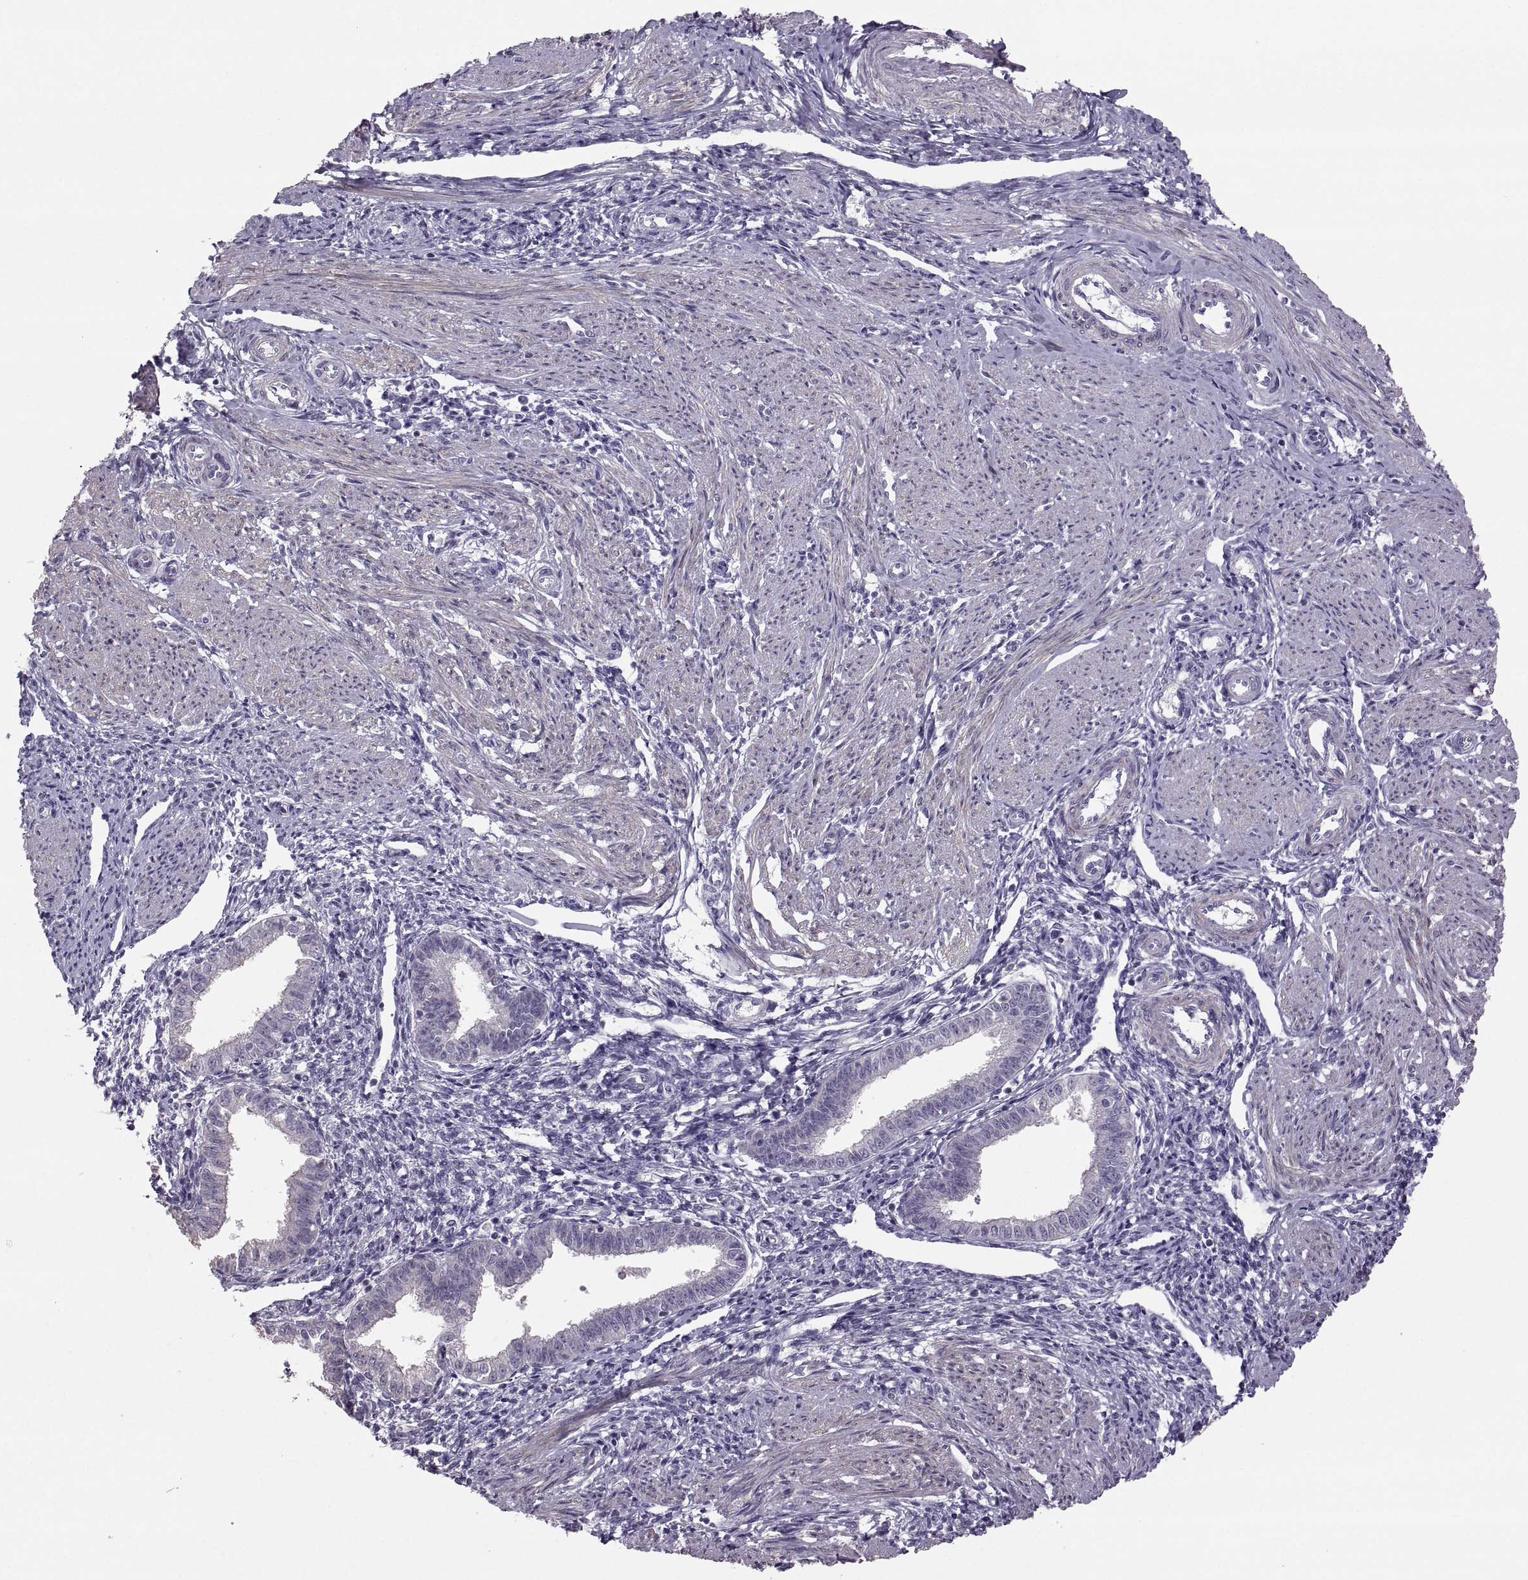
{"staining": {"intensity": "negative", "quantity": "none", "location": "none"}, "tissue": "endometrium", "cell_type": "Cells in endometrial stroma", "image_type": "normal", "snomed": [{"axis": "morphology", "description": "Normal tissue, NOS"}, {"axis": "topography", "description": "Endometrium"}], "caption": "Immunohistochemistry (IHC) micrograph of normal human endometrium stained for a protein (brown), which demonstrates no positivity in cells in endometrial stroma.", "gene": "IGSF1", "patient": {"sex": "female", "age": 37}}